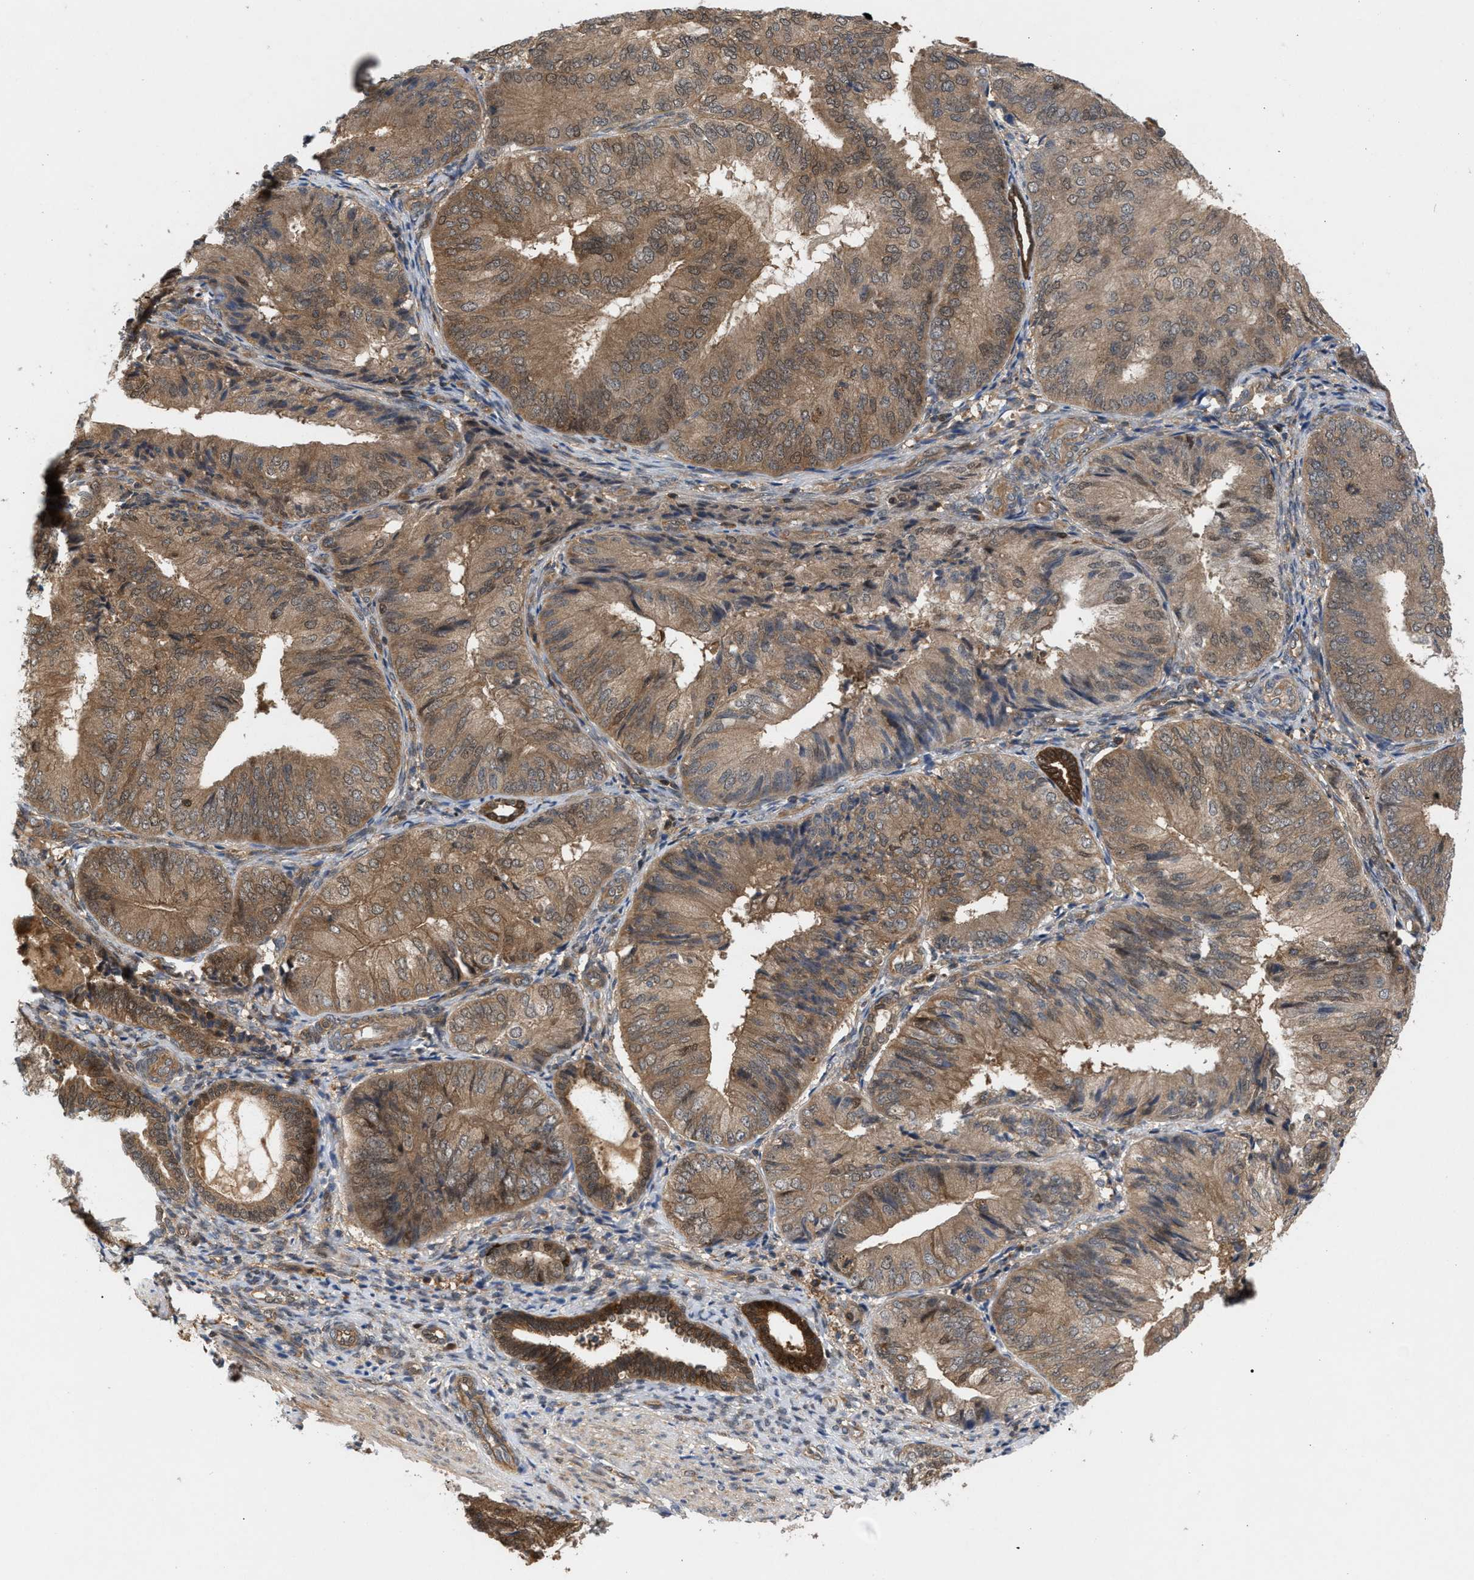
{"staining": {"intensity": "moderate", "quantity": ">75%", "location": "cytoplasmic/membranous"}, "tissue": "endometrial cancer", "cell_type": "Tumor cells", "image_type": "cancer", "snomed": [{"axis": "morphology", "description": "Adenocarcinoma, NOS"}, {"axis": "topography", "description": "Endometrium"}], "caption": "Human endometrial cancer (adenocarcinoma) stained for a protein (brown) displays moderate cytoplasmic/membranous positive positivity in about >75% of tumor cells.", "gene": "GLOD4", "patient": {"sex": "female", "age": 81}}